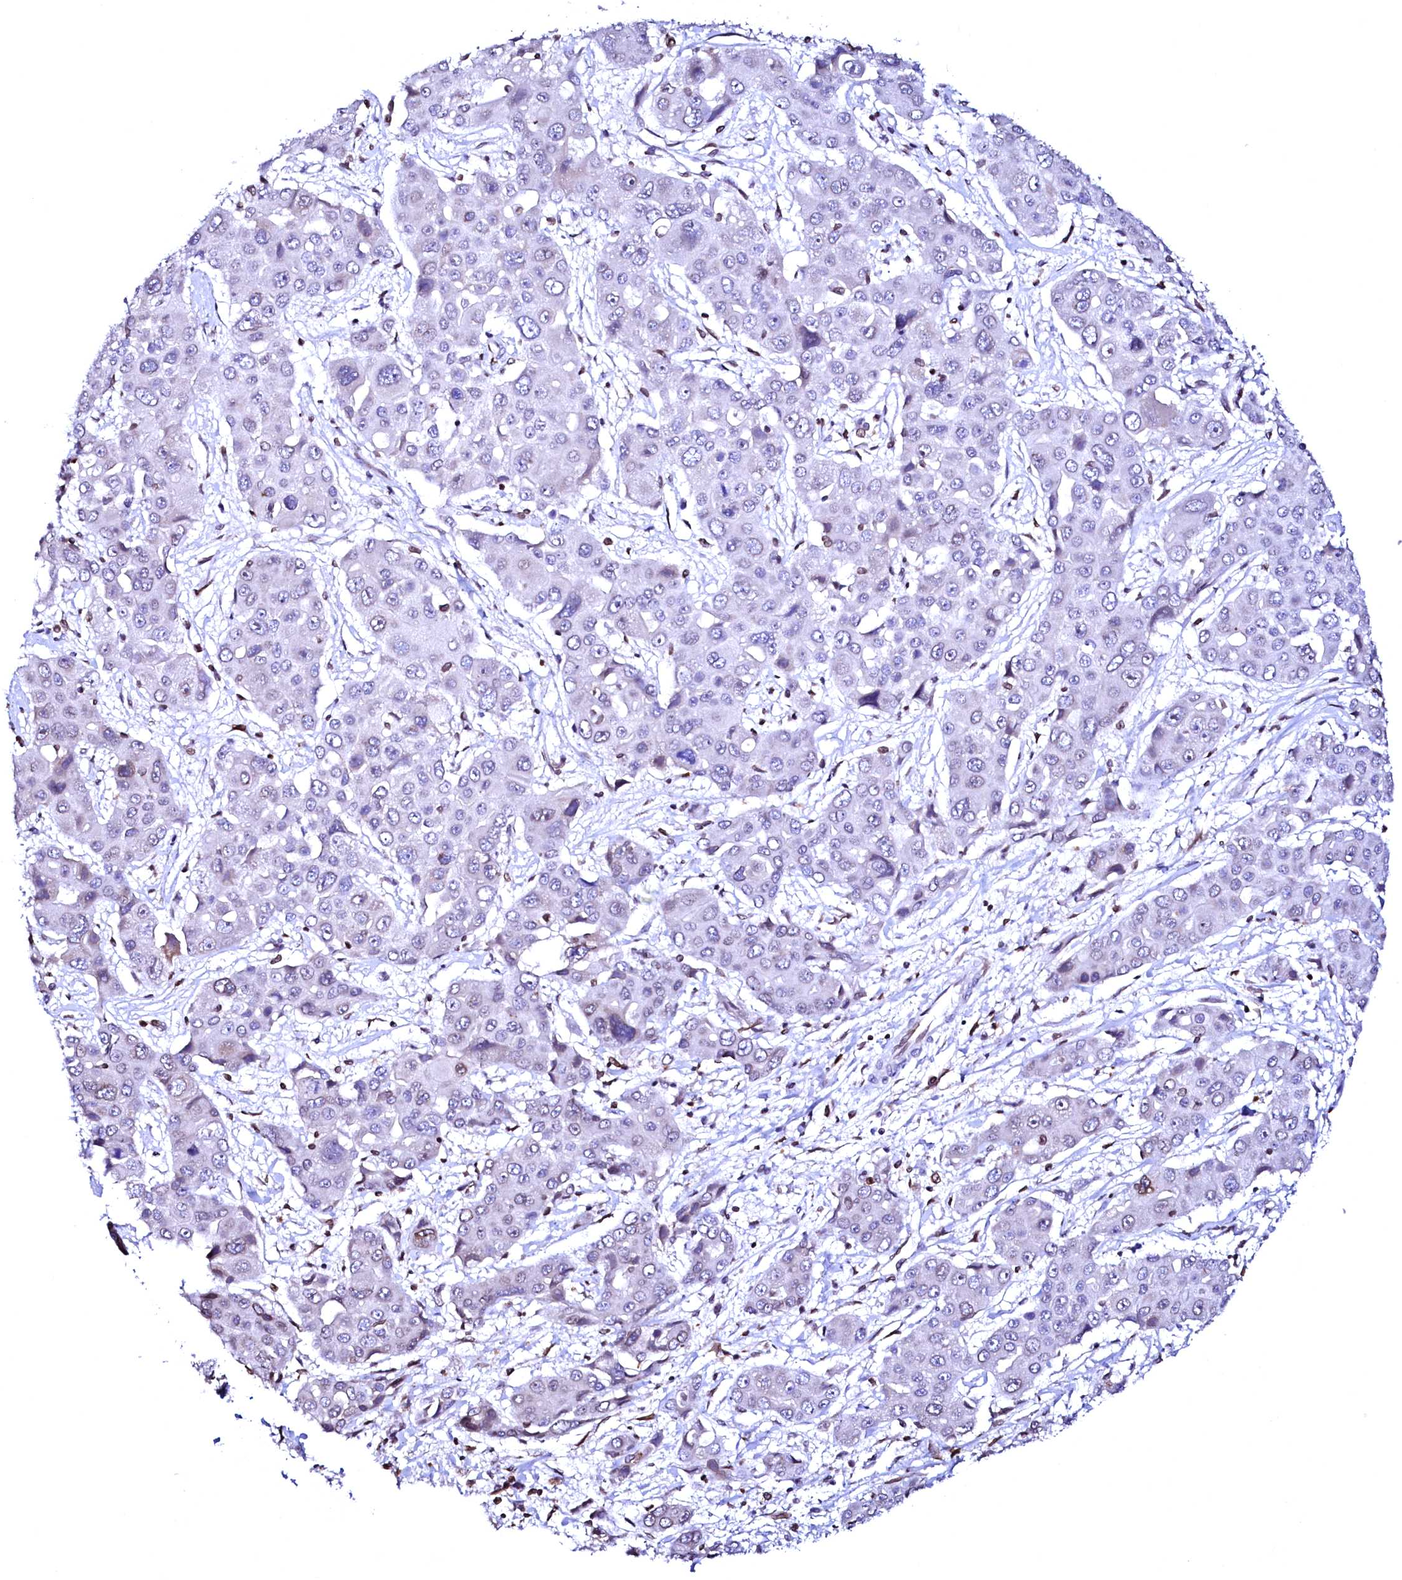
{"staining": {"intensity": "negative", "quantity": "none", "location": "none"}, "tissue": "liver cancer", "cell_type": "Tumor cells", "image_type": "cancer", "snomed": [{"axis": "morphology", "description": "Cholangiocarcinoma"}, {"axis": "topography", "description": "Liver"}], "caption": "High power microscopy histopathology image of an IHC histopathology image of cholangiocarcinoma (liver), revealing no significant positivity in tumor cells.", "gene": "HAND1", "patient": {"sex": "male", "age": 67}}